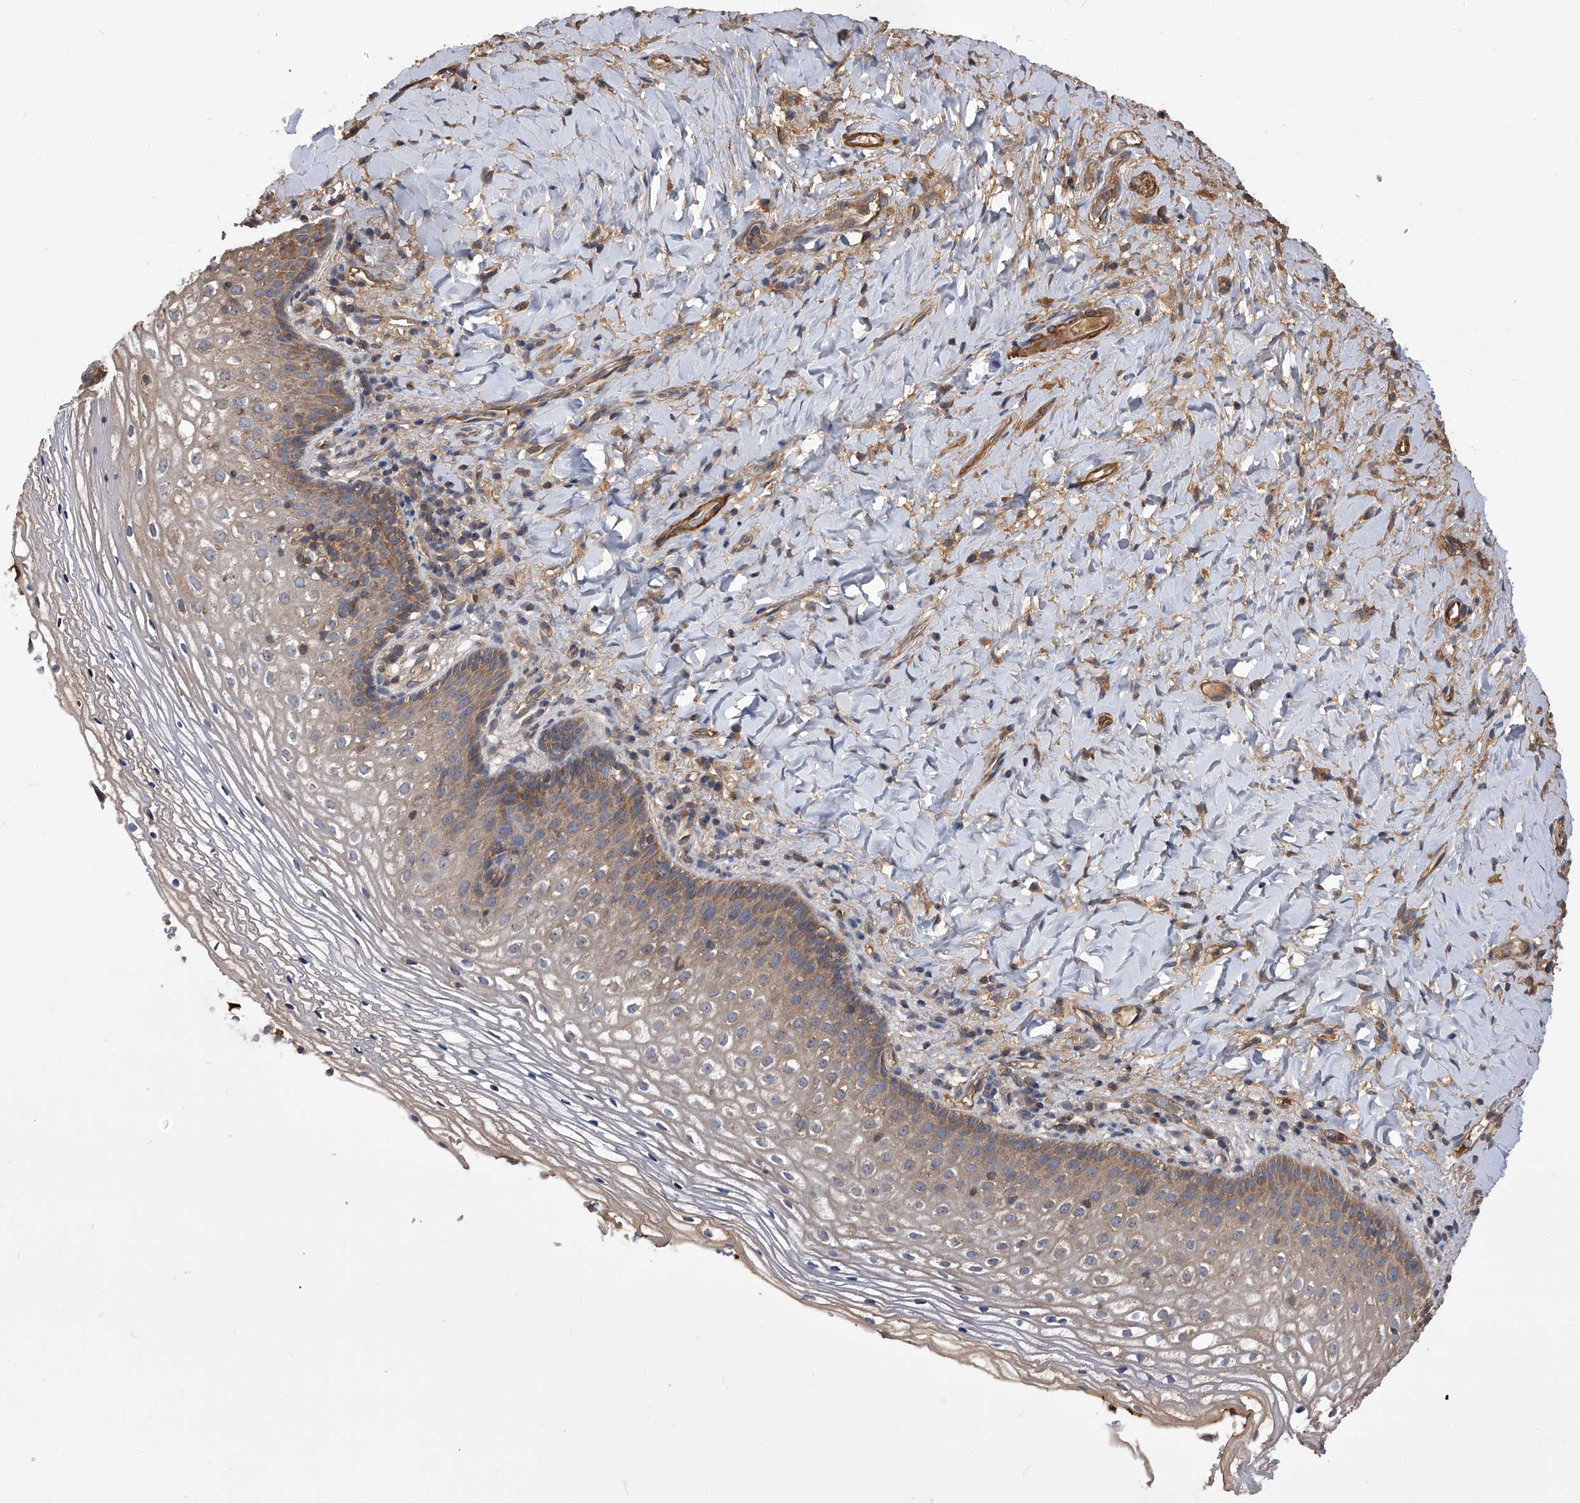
{"staining": {"intensity": "moderate", "quantity": "25%-75%", "location": "cytoplasmic/membranous"}, "tissue": "vagina", "cell_type": "Squamous epithelial cells", "image_type": "normal", "snomed": [{"axis": "morphology", "description": "Normal tissue, NOS"}, {"axis": "topography", "description": "Vagina"}], "caption": "Protein staining exhibits moderate cytoplasmic/membranous expression in approximately 25%-75% of squamous epithelial cells in normal vagina.", "gene": "CUL7", "patient": {"sex": "female", "age": 60}}